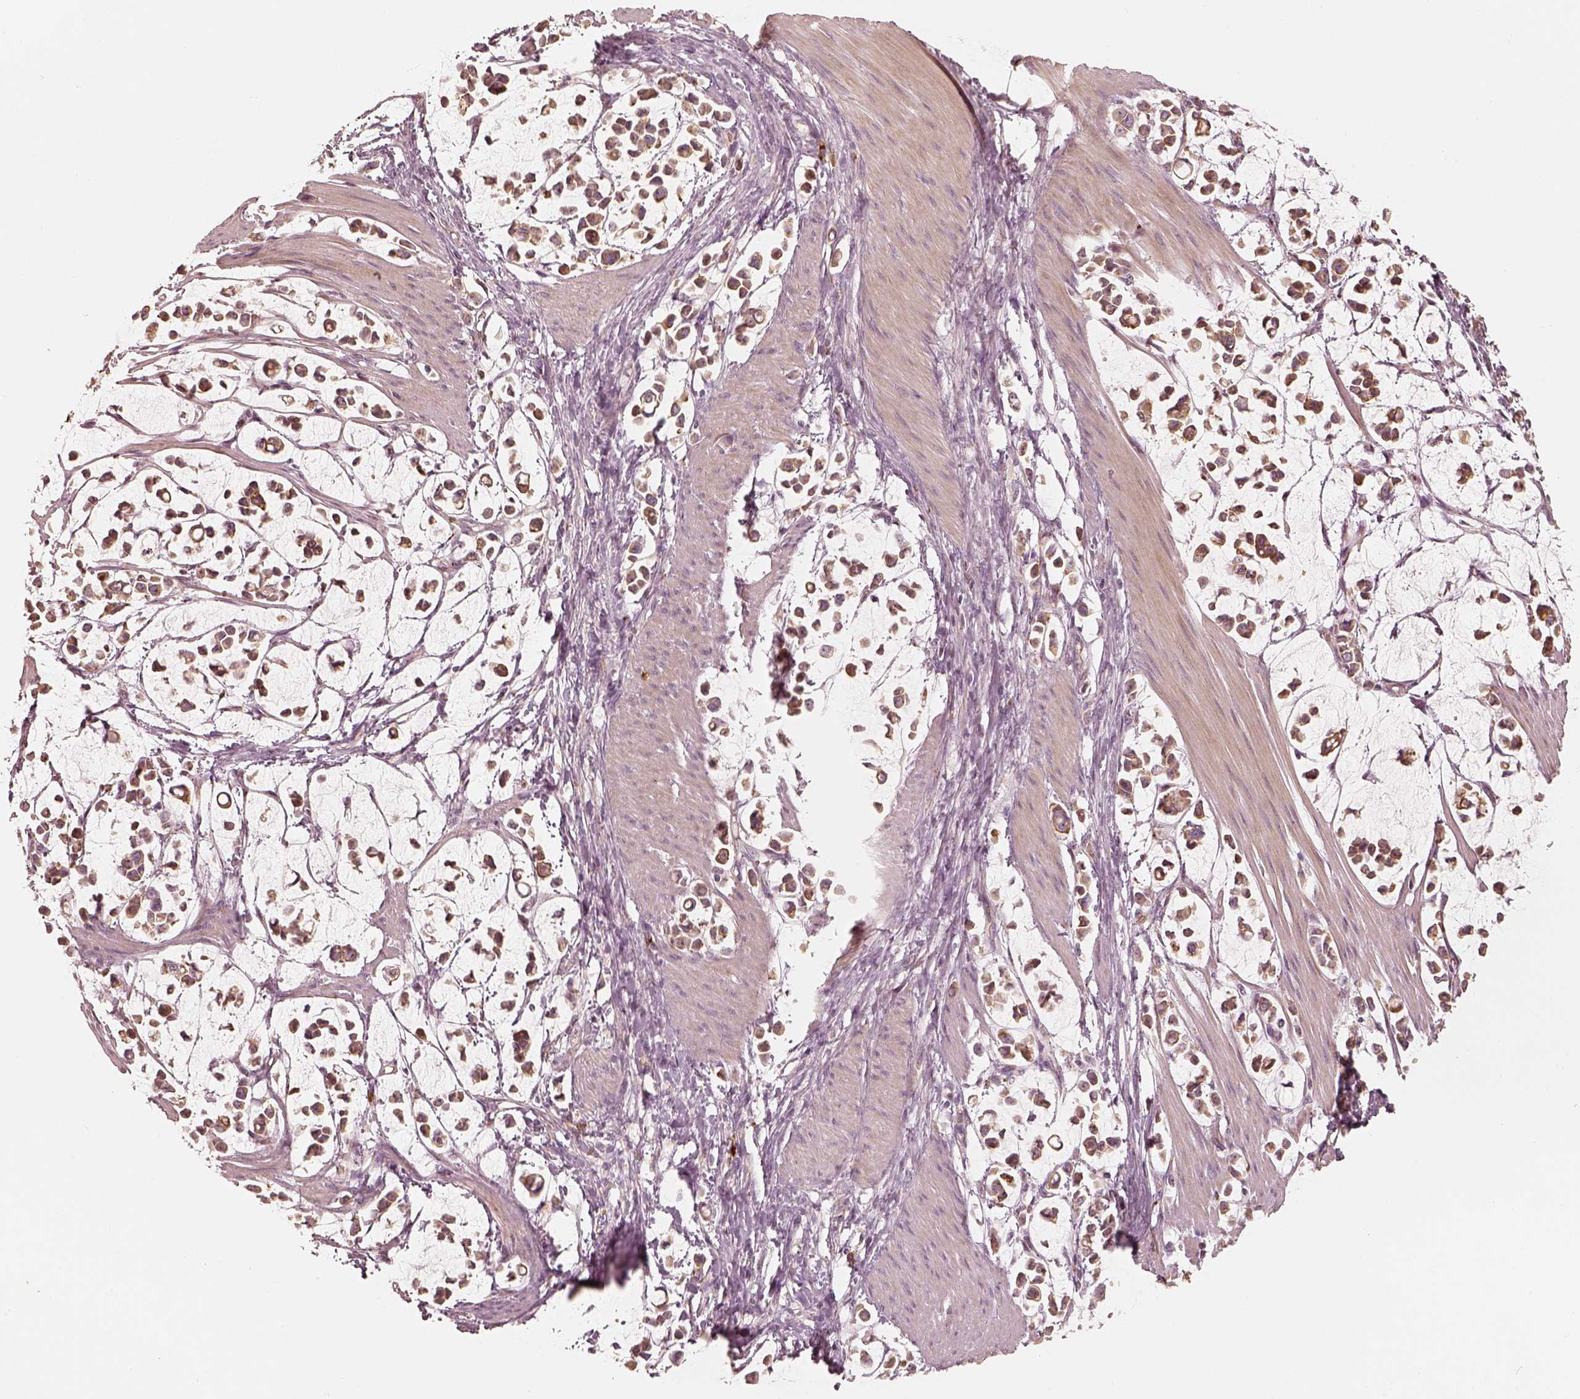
{"staining": {"intensity": "moderate", "quantity": ">75%", "location": "cytoplasmic/membranous"}, "tissue": "stomach cancer", "cell_type": "Tumor cells", "image_type": "cancer", "snomed": [{"axis": "morphology", "description": "Adenocarcinoma, NOS"}, {"axis": "topography", "description": "Stomach"}], "caption": "High-power microscopy captured an immunohistochemistry photomicrograph of adenocarcinoma (stomach), revealing moderate cytoplasmic/membranous positivity in about >75% of tumor cells. (Stains: DAB in brown, nuclei in blue, Microscopy: brightfield microscopy at high magnification).", "gene": "GORASP2", "patient": {"sex": "male", "age": 82}}